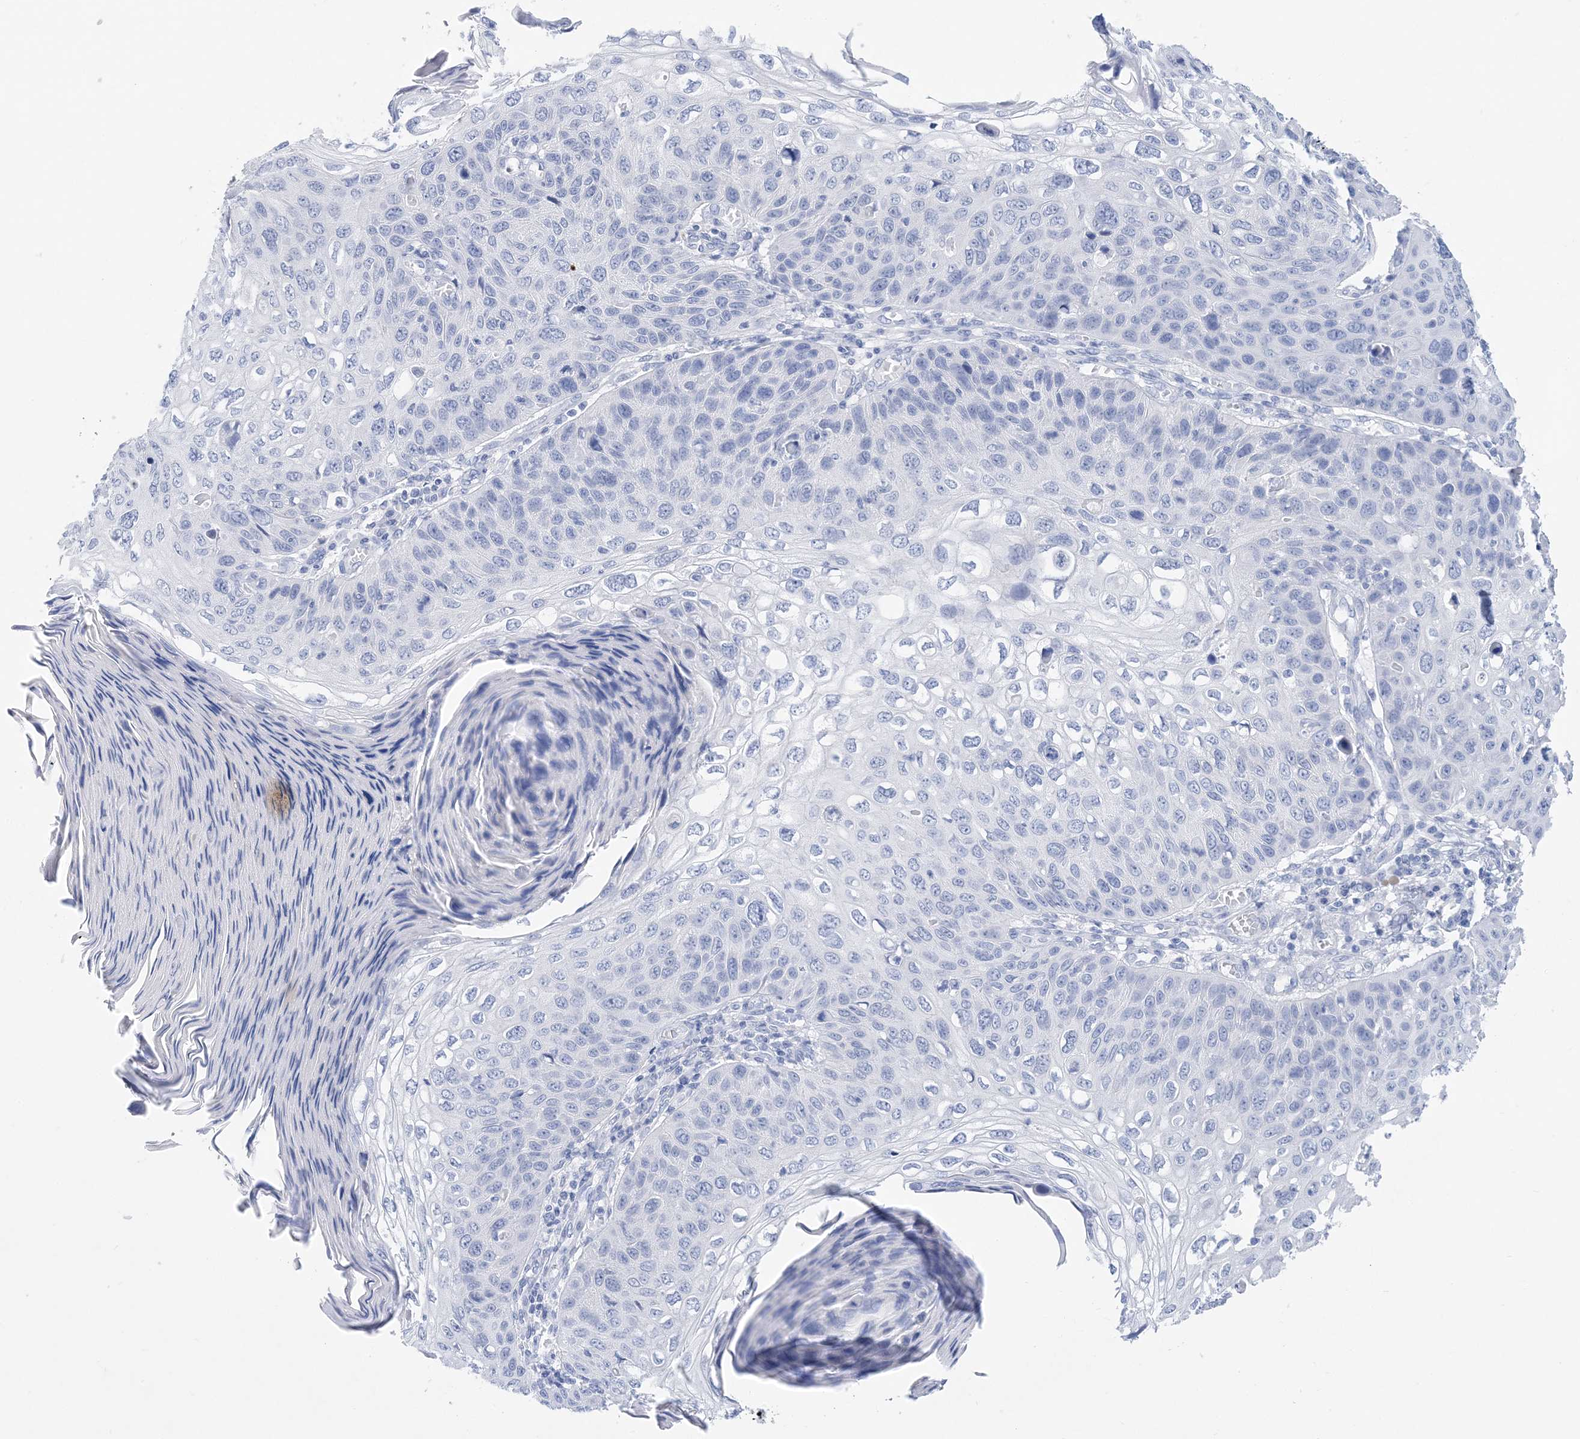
{"staining": {"intensity": "negative", "quantity": "none", "location": "none"}, "tissue": "skin cancer", "cell_type": "Tumor cells", "image_type": "cancer", "snomed": [{"axis": "morphology", "description": "Squamous cell carcinoma, NOS"}, {"axis": "topography", "description": "Skin"}], "caption": "IHC micrograph of skin cancer stained for a protein (brown), which shows no positivity in tumor cells.", "gene": "SH3YL1", "patient": {"sex": "female", "age": 90}}